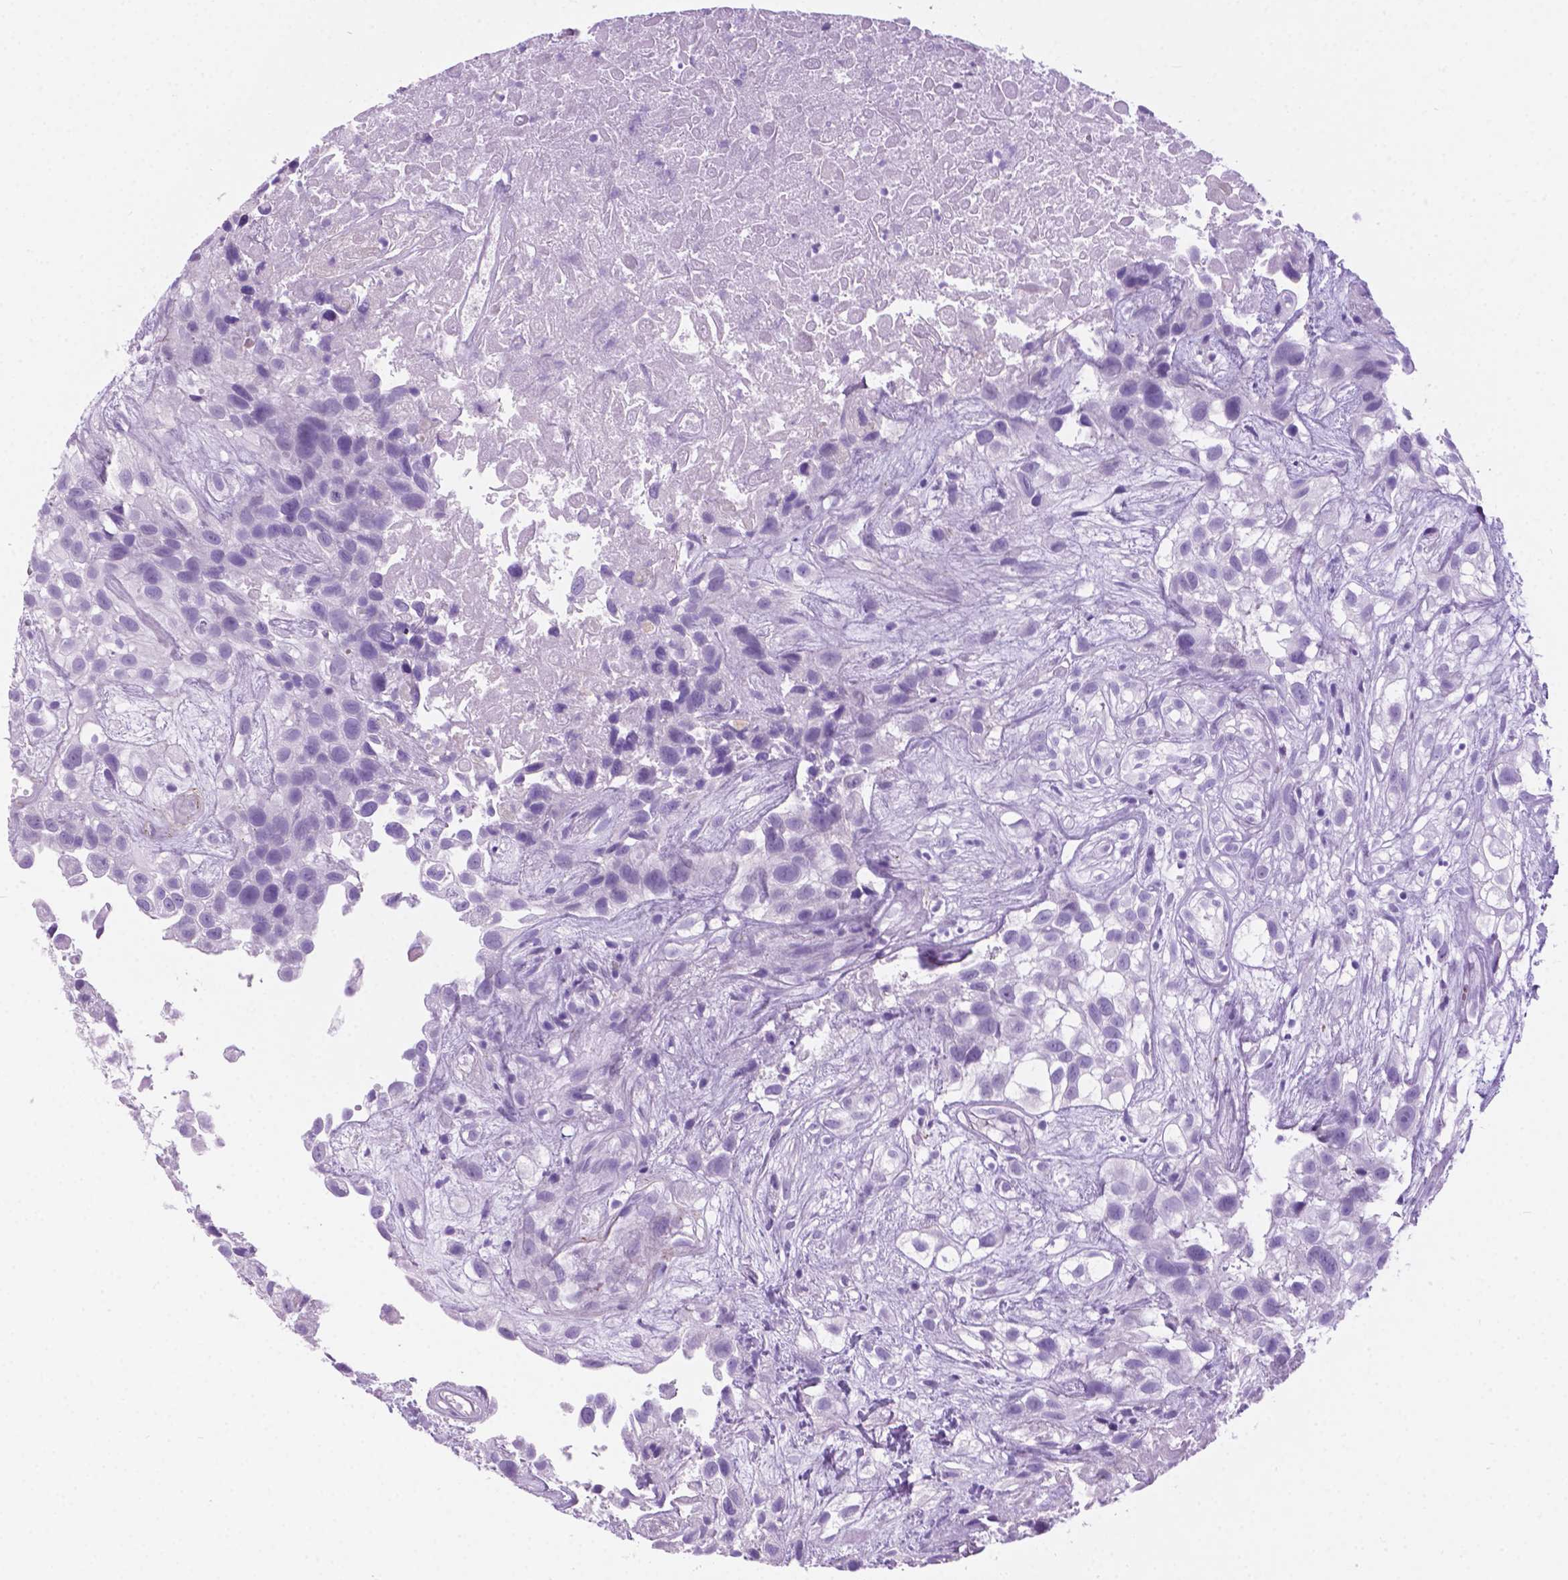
{"staining": {"intensity": "negative", "quantity": "none", "location": "none"}, "tissue": "urothelial cancer", "cell_type": "Tumor cells", "image_type": "cancer", "snomed": [{"axis": "morphology", "description": "Urothelial carcinoma, High grade"}, {"axis": "topography", "description": "Urinary bladder"}], "caption": "IHC of human high-grade urothelial carcinoma shows no staining in tumor cells.", "gene": "ARMS2", "patient": {"sex": "male", "age": 56}}